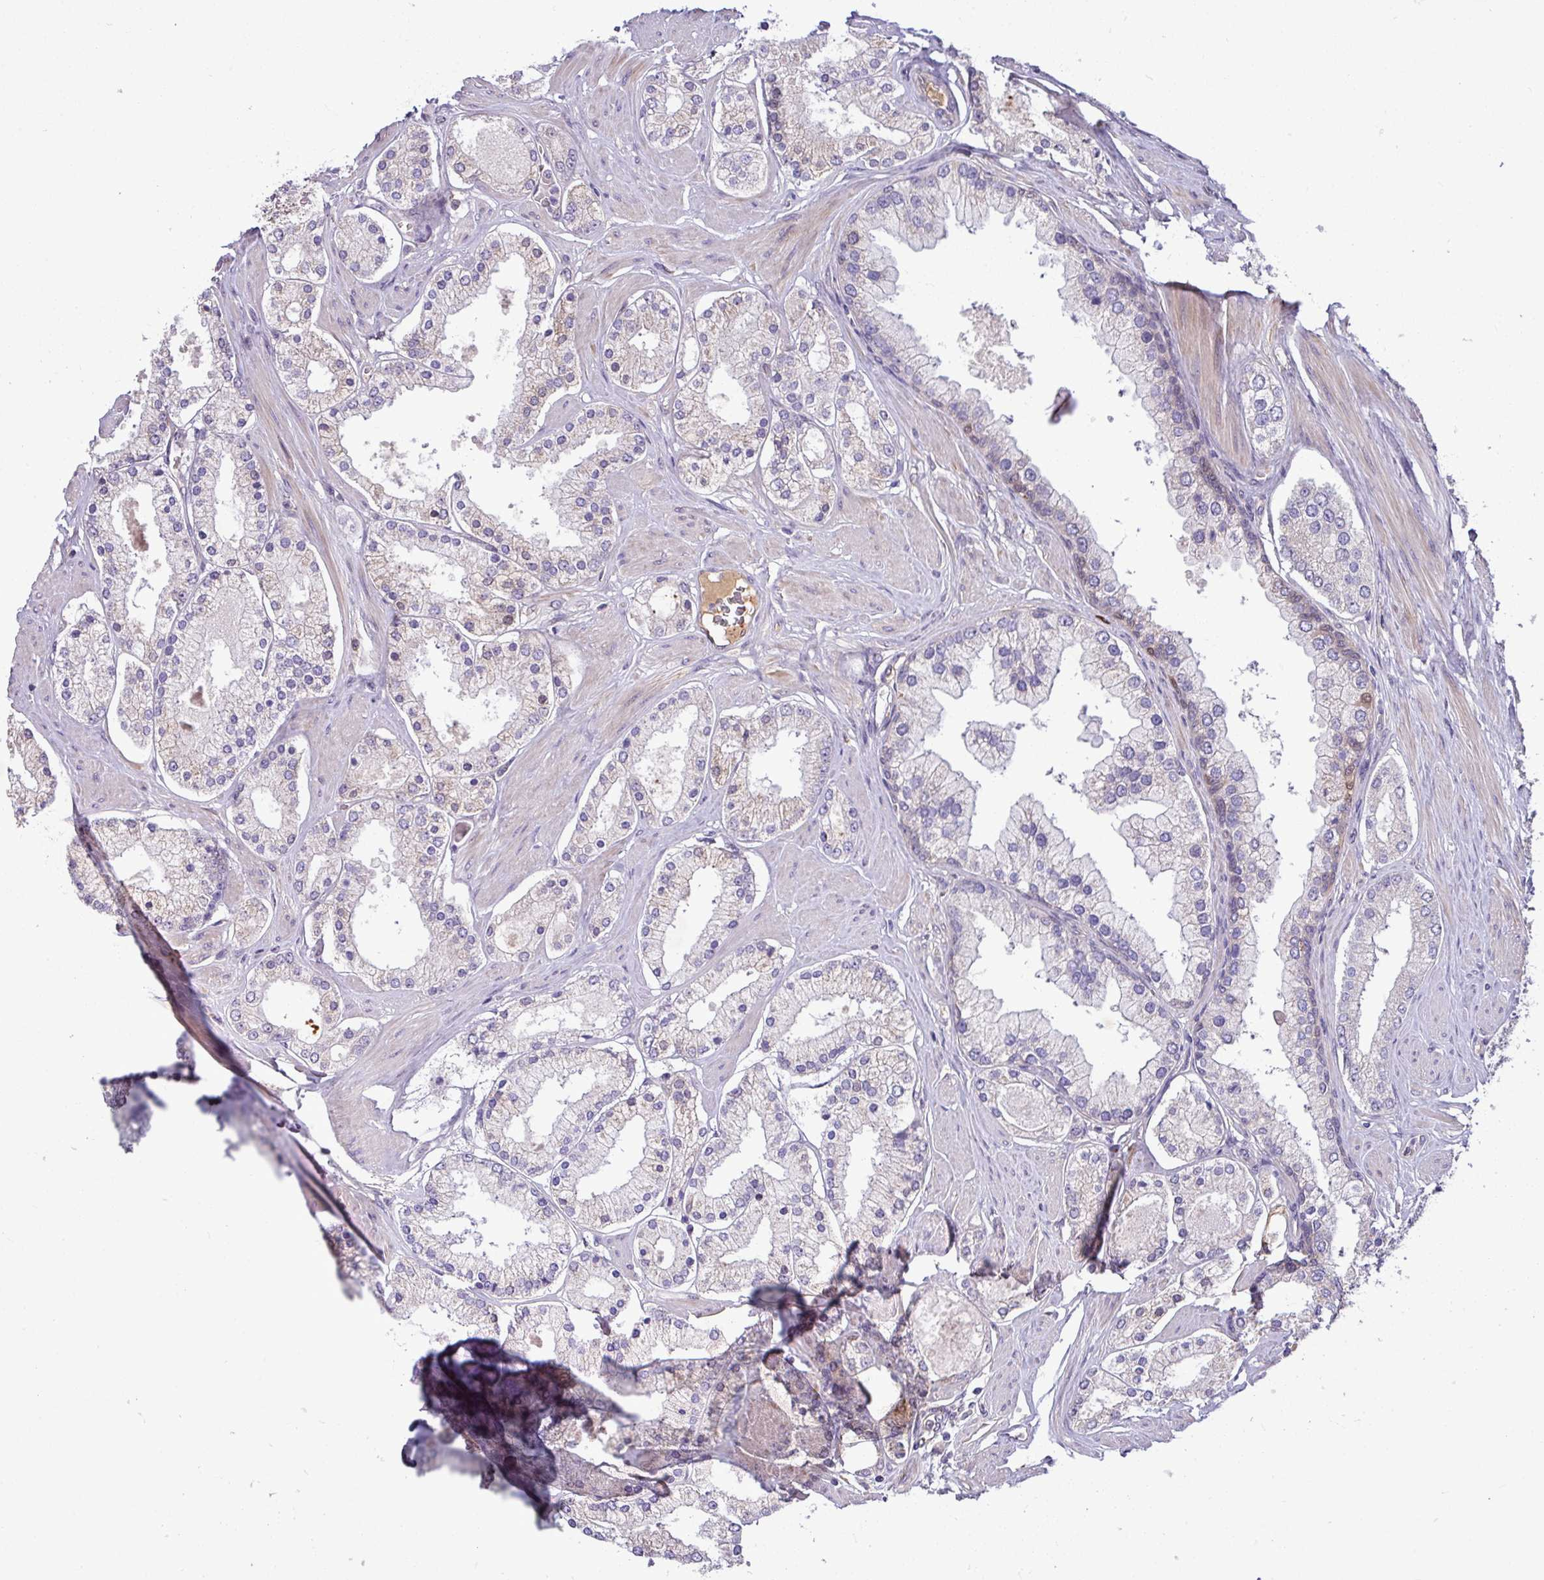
{"staining": {"intensity": "strong", "quantity": "<25%", "location": "cytoplasmic/membranous"}, "tissue": "prostate cancer", "cell_type": "Tumor cells", "image_type": "cancer", "snomed": [{"axis": "morphology", "description": "Adenocarcinoma, Low grade"}, {"axis": "topography", "description": "Prostate"}], "caption": "Human prostate cancer (adenocarcinoma (low-grade)) stained for a protein (brown) shows strong cytoplasmic/membranous positive staining in about <25% of tumor cells.", "gene": "B4GALNT4", "patient": {"sex": "male", "age": 42}}